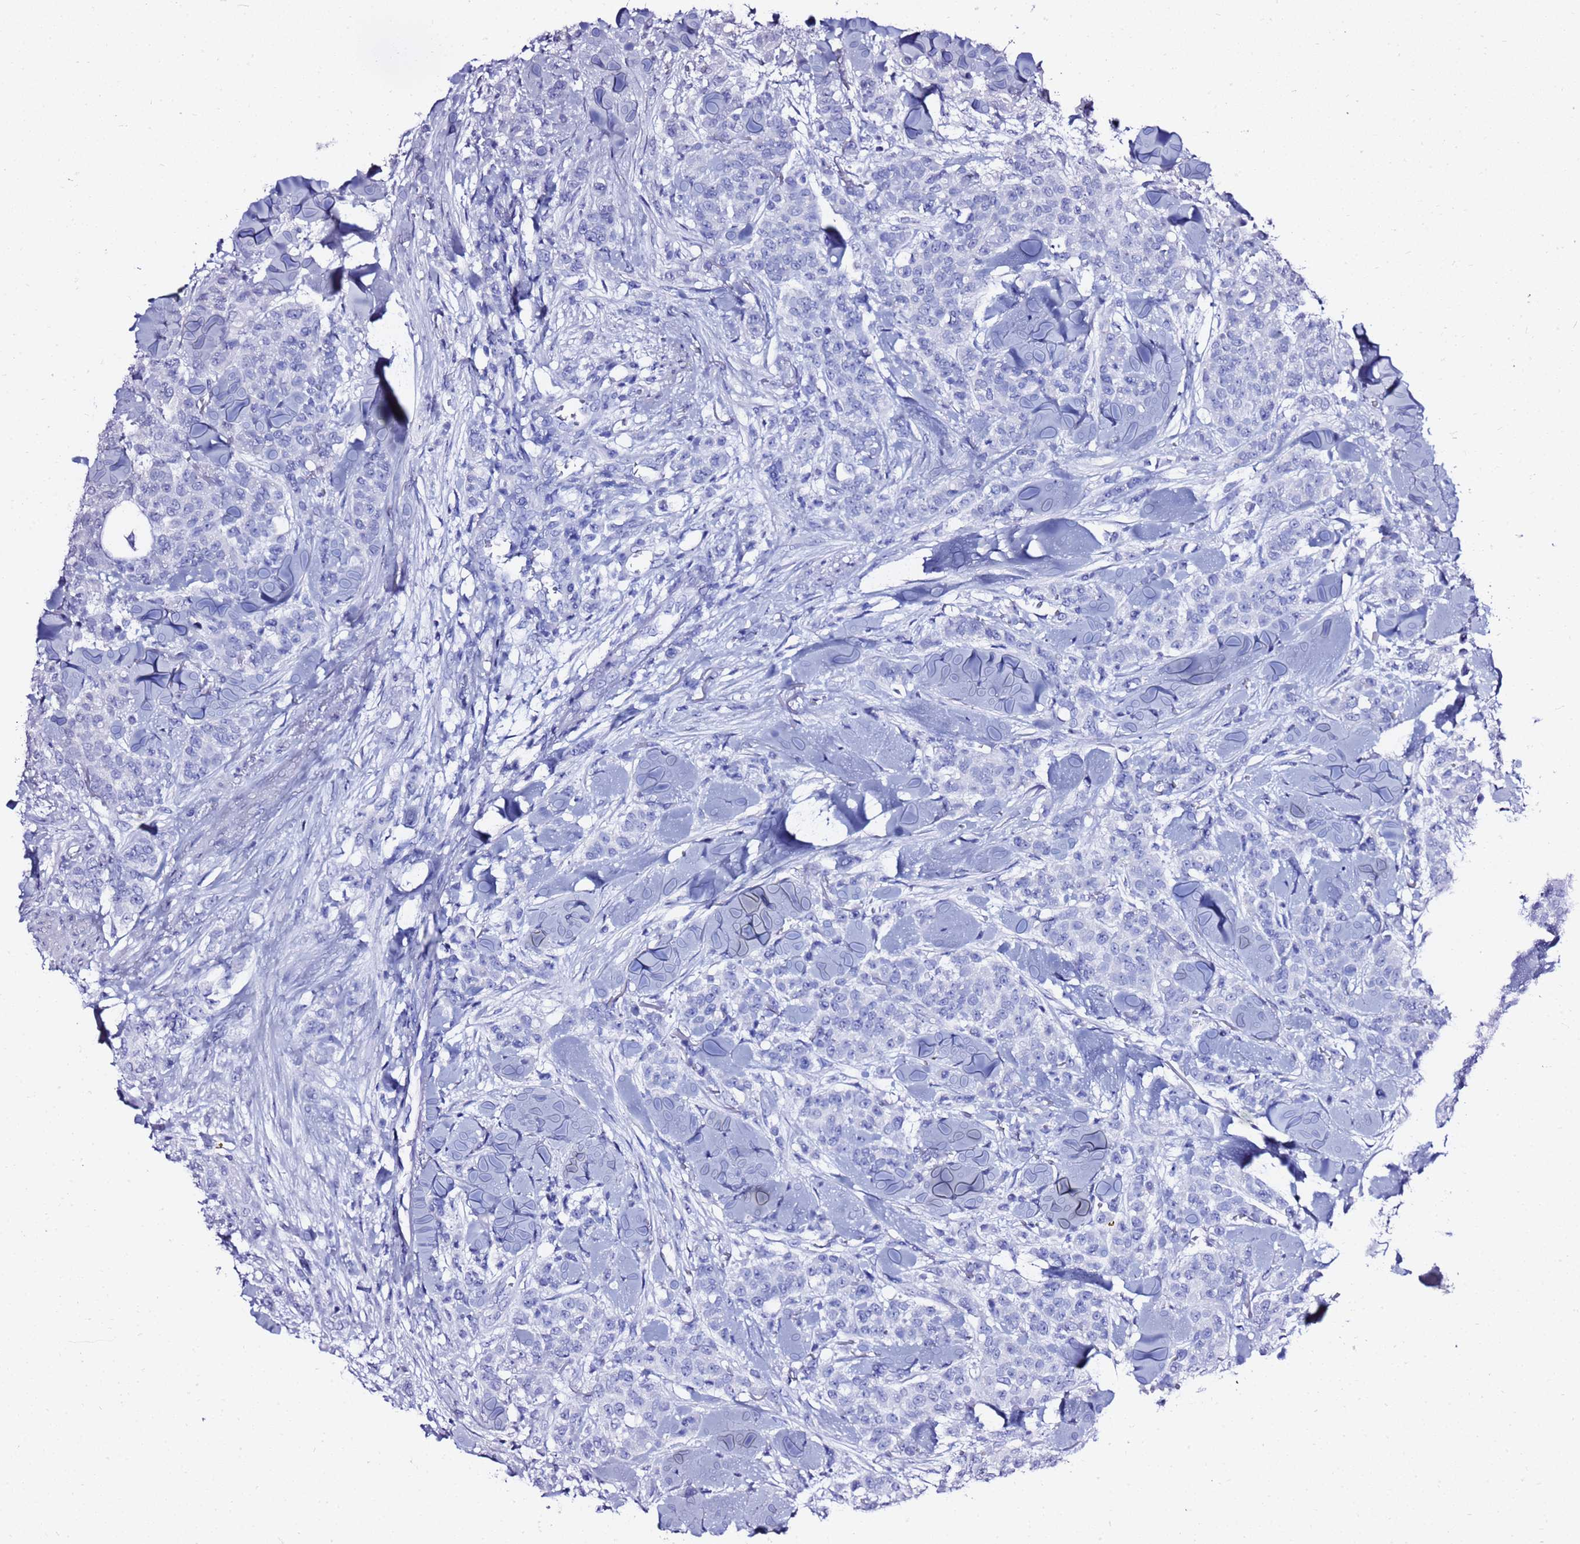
{"staining": {"intensity": "negative", "quantity": "none", "location": "none"}, "tissue": "breast cancer", "cell_type": "Tumor cells", "image_type": "cancer", "snomed": [{"axis": "morphology", "description": "Lobular carcinoma"}, {"axis": "topography", "description": "Breast"}], "caption": "High power microscopy histopathology image of an immunohistochemistry (IHC) image of lobular carcinoma (breast), revealing no significant expression in tumor cells.", "gene": "LIPF", "patient": {"sex": "female", "age": 91}}